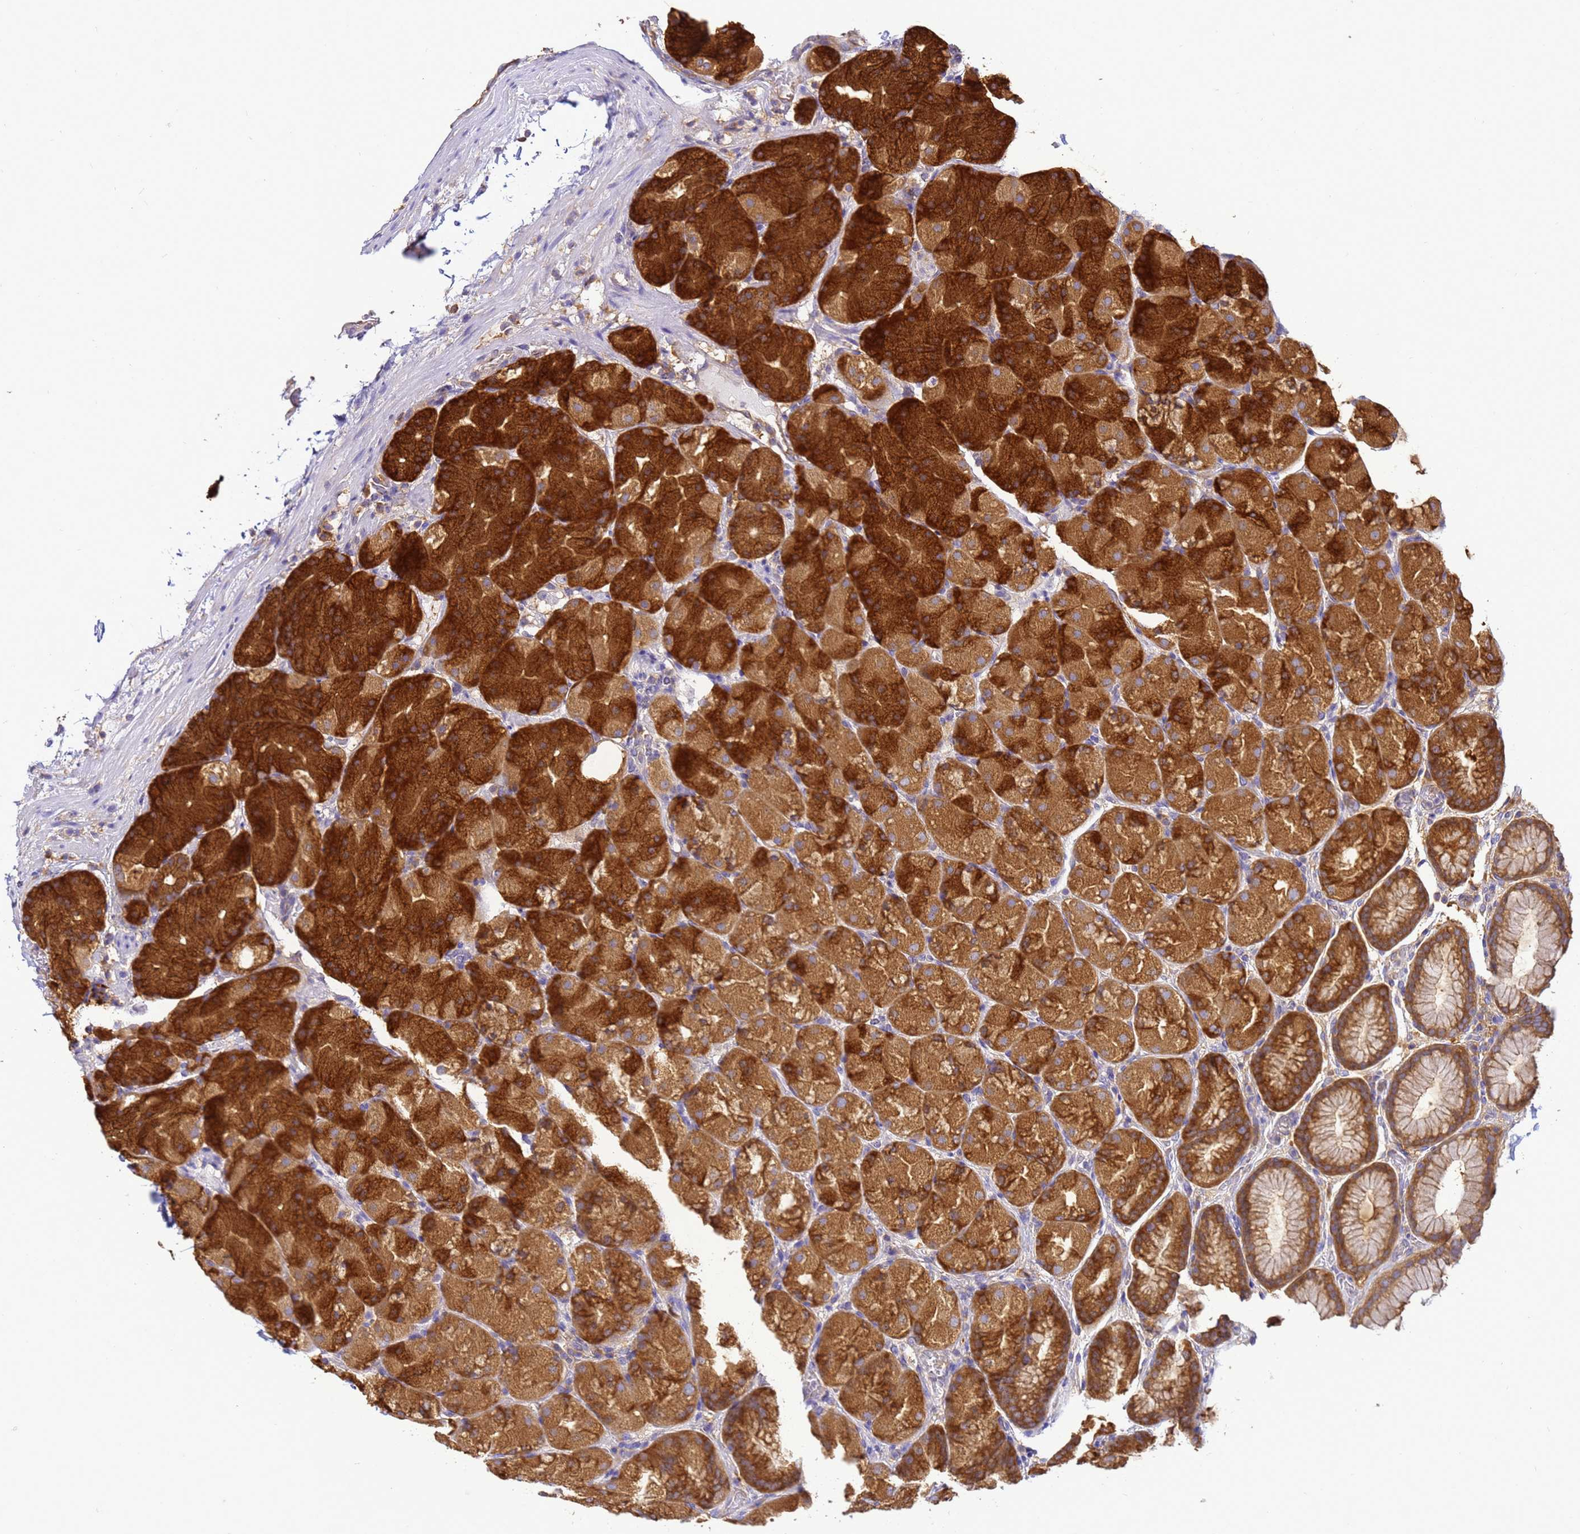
{"staining": {"intensity": "strong", "quantity": ">75%", "location": "cytoplasmic/membranous"}, "tissue": "stomach", "cell_type": "Glandular cells", "image_type": "normal", "snomed": [{"axis": "morphology", "description": "Normal tissue, NOS"}, {"axis": "topography", "description": "Stomach, upper"}, {"axis": "topography", "description": "Stomach"}], "caption": "Immunohistochemical staining of normal human stomach displays high levels of strong cytoplasmic/membranous expression in approximately >75% of glandular cells.", "gene": "NARS1", "patient": {"sex": "male", "age": 48}}